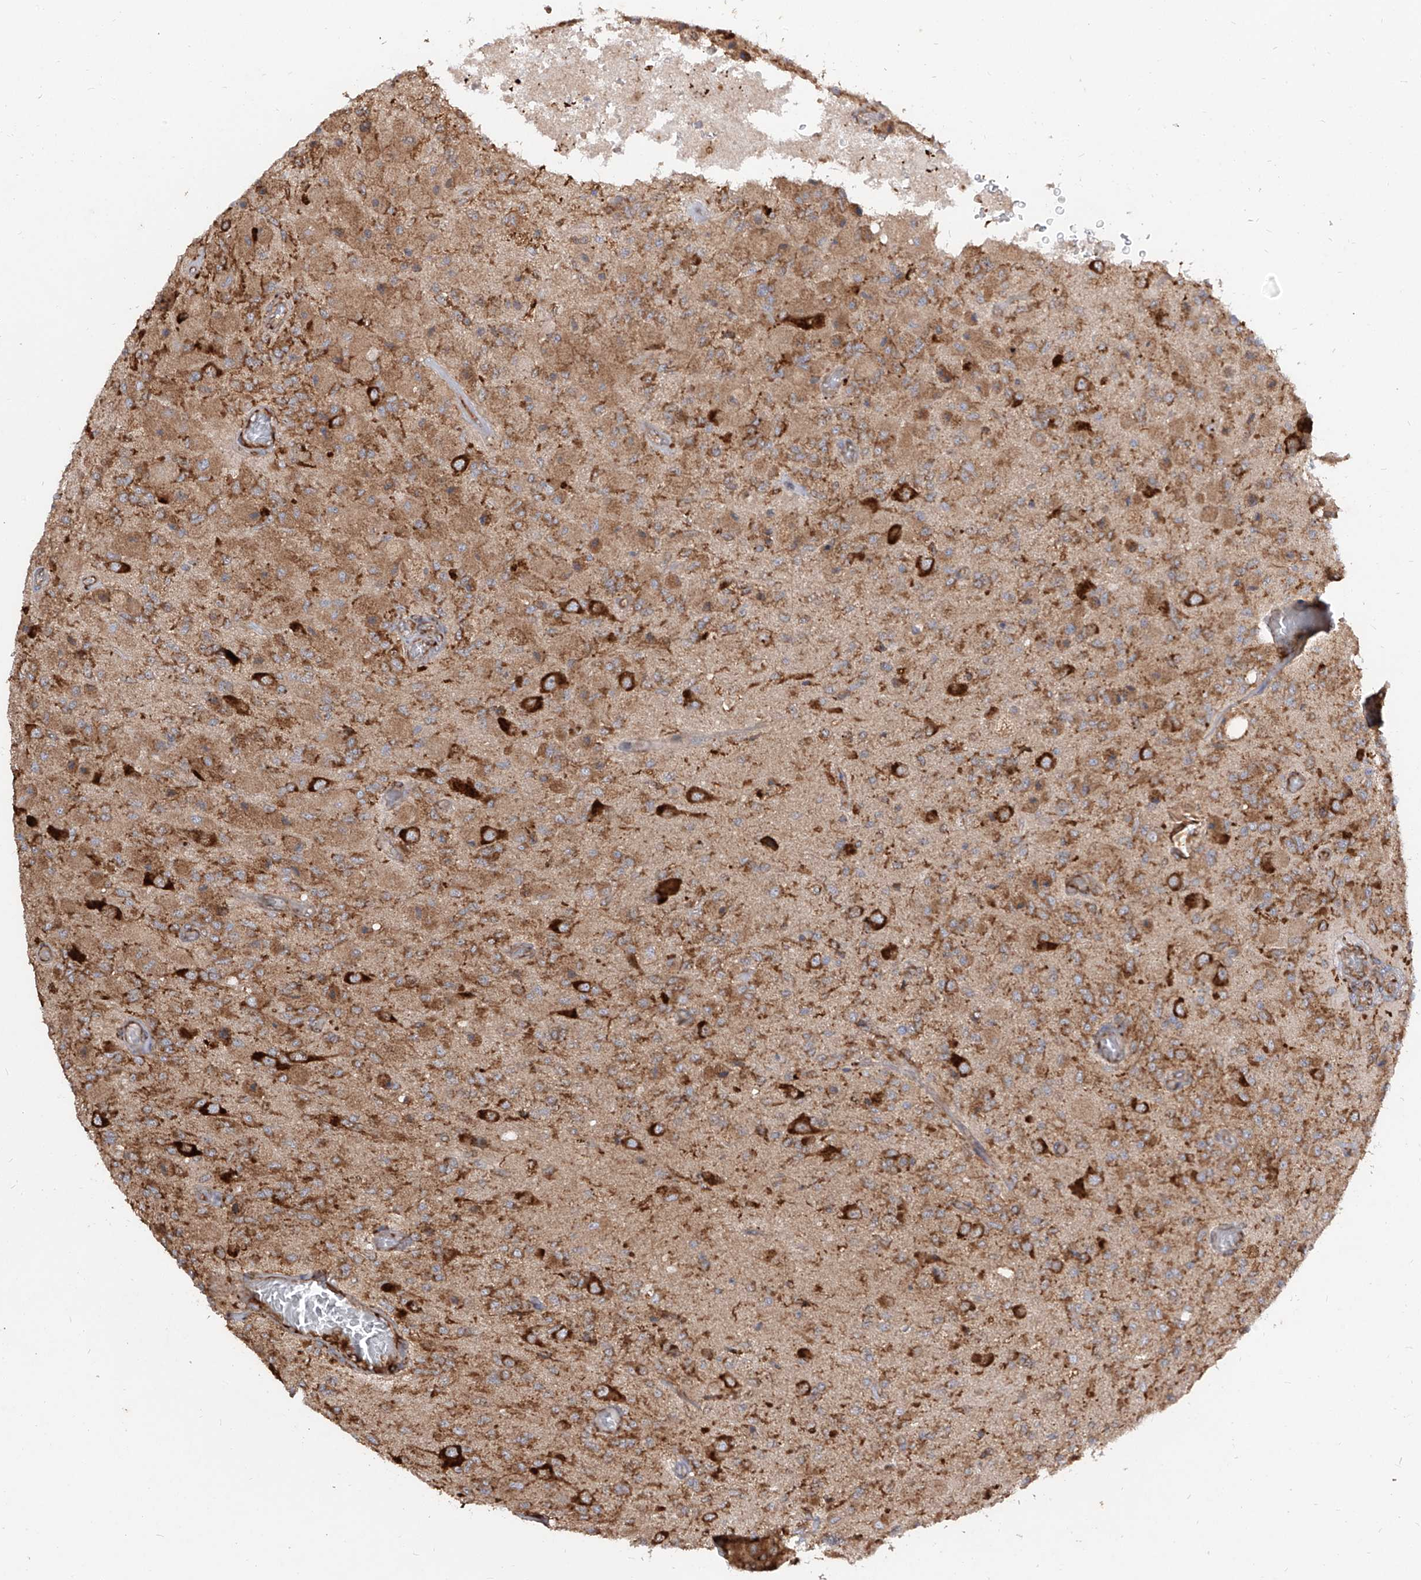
{"staining": {"intensity": "moderate", "quantity": ">75%", "location": "cytoplasmic/membranous"}, "tissue": "glioma", "cell_type": "Tumor cells", "image_type": "cancer", "snomed": [{"axis": "morphology", "description": "Normal tissue, NOS"}, {"axis": "morphology", "description": "Glioma, malignant, High grade"}, {"axis": "topography", "description": "Cerebral cortex"}], "caption": "A micrograph of malignant high-grade glioma stained for a protein demonstrates moderate cytoplasmic/membranous brown staining in tumor cells.", "gene": "RPS25", "patient": {"sex": "male", "age": 77}}